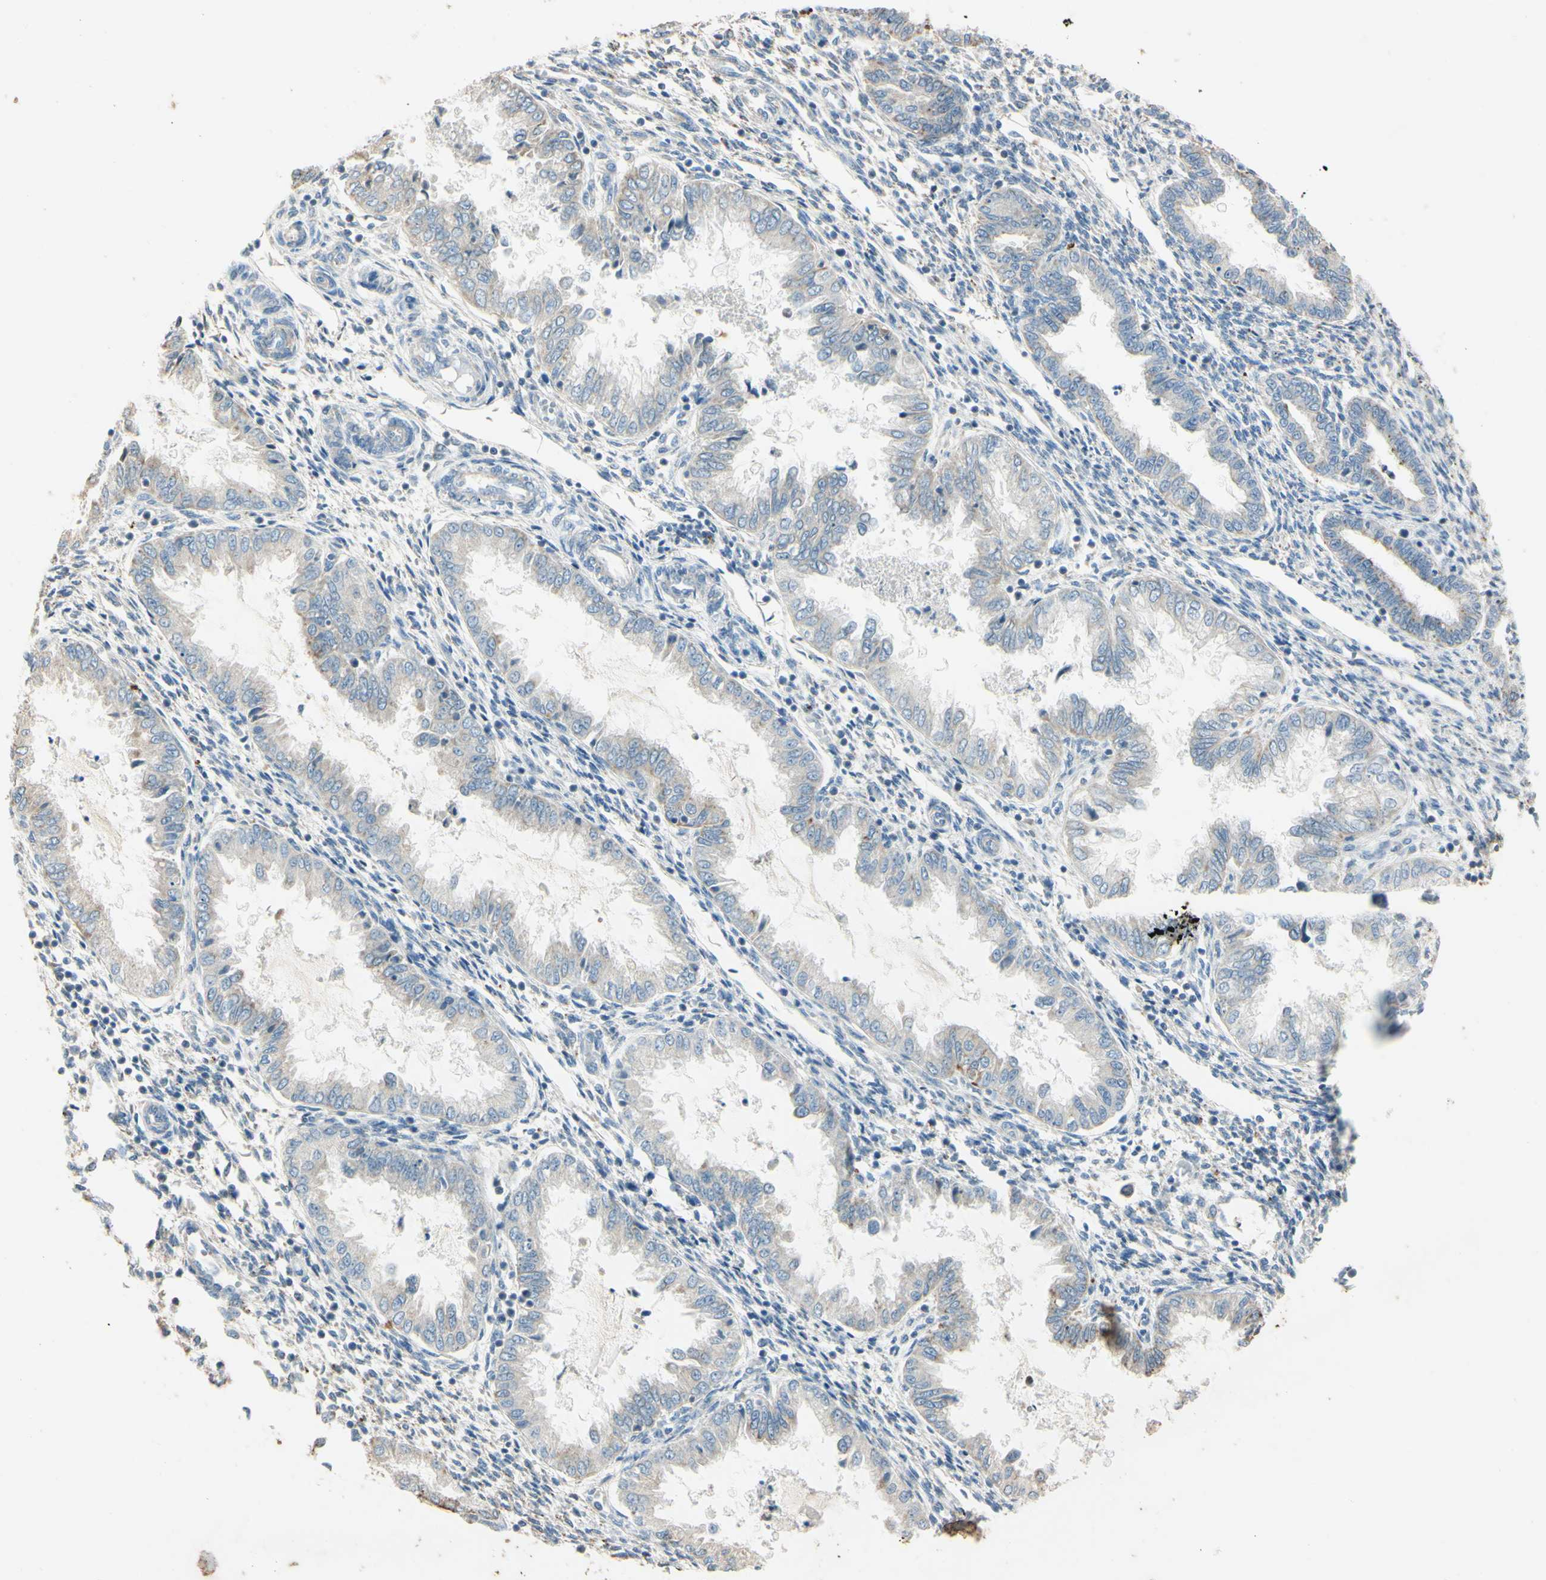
{"staining": {"intensity": "negative", "quantity": "none", "location": "none"}, "tissue": "endometrium", "cell_type": "Cells in endometrial stroma", "image_type": "normal", "snomed": [{"axis": "morphology", "description": "Normal tissue, NOS"}, {"axis": "topography", "description": "Endometrium"}], "caption": "A high-resolution histopathology image shows IHC staining of unremarkable endometrium, which displays no significant staining in cells in endometrial stroma. (Brightfield microscopy of DAB (3,3'-diaminobenzidine) IHC at high magnification).", "gene": "ANGPTL1", "patient": {"sex": "female", "age": 33}}